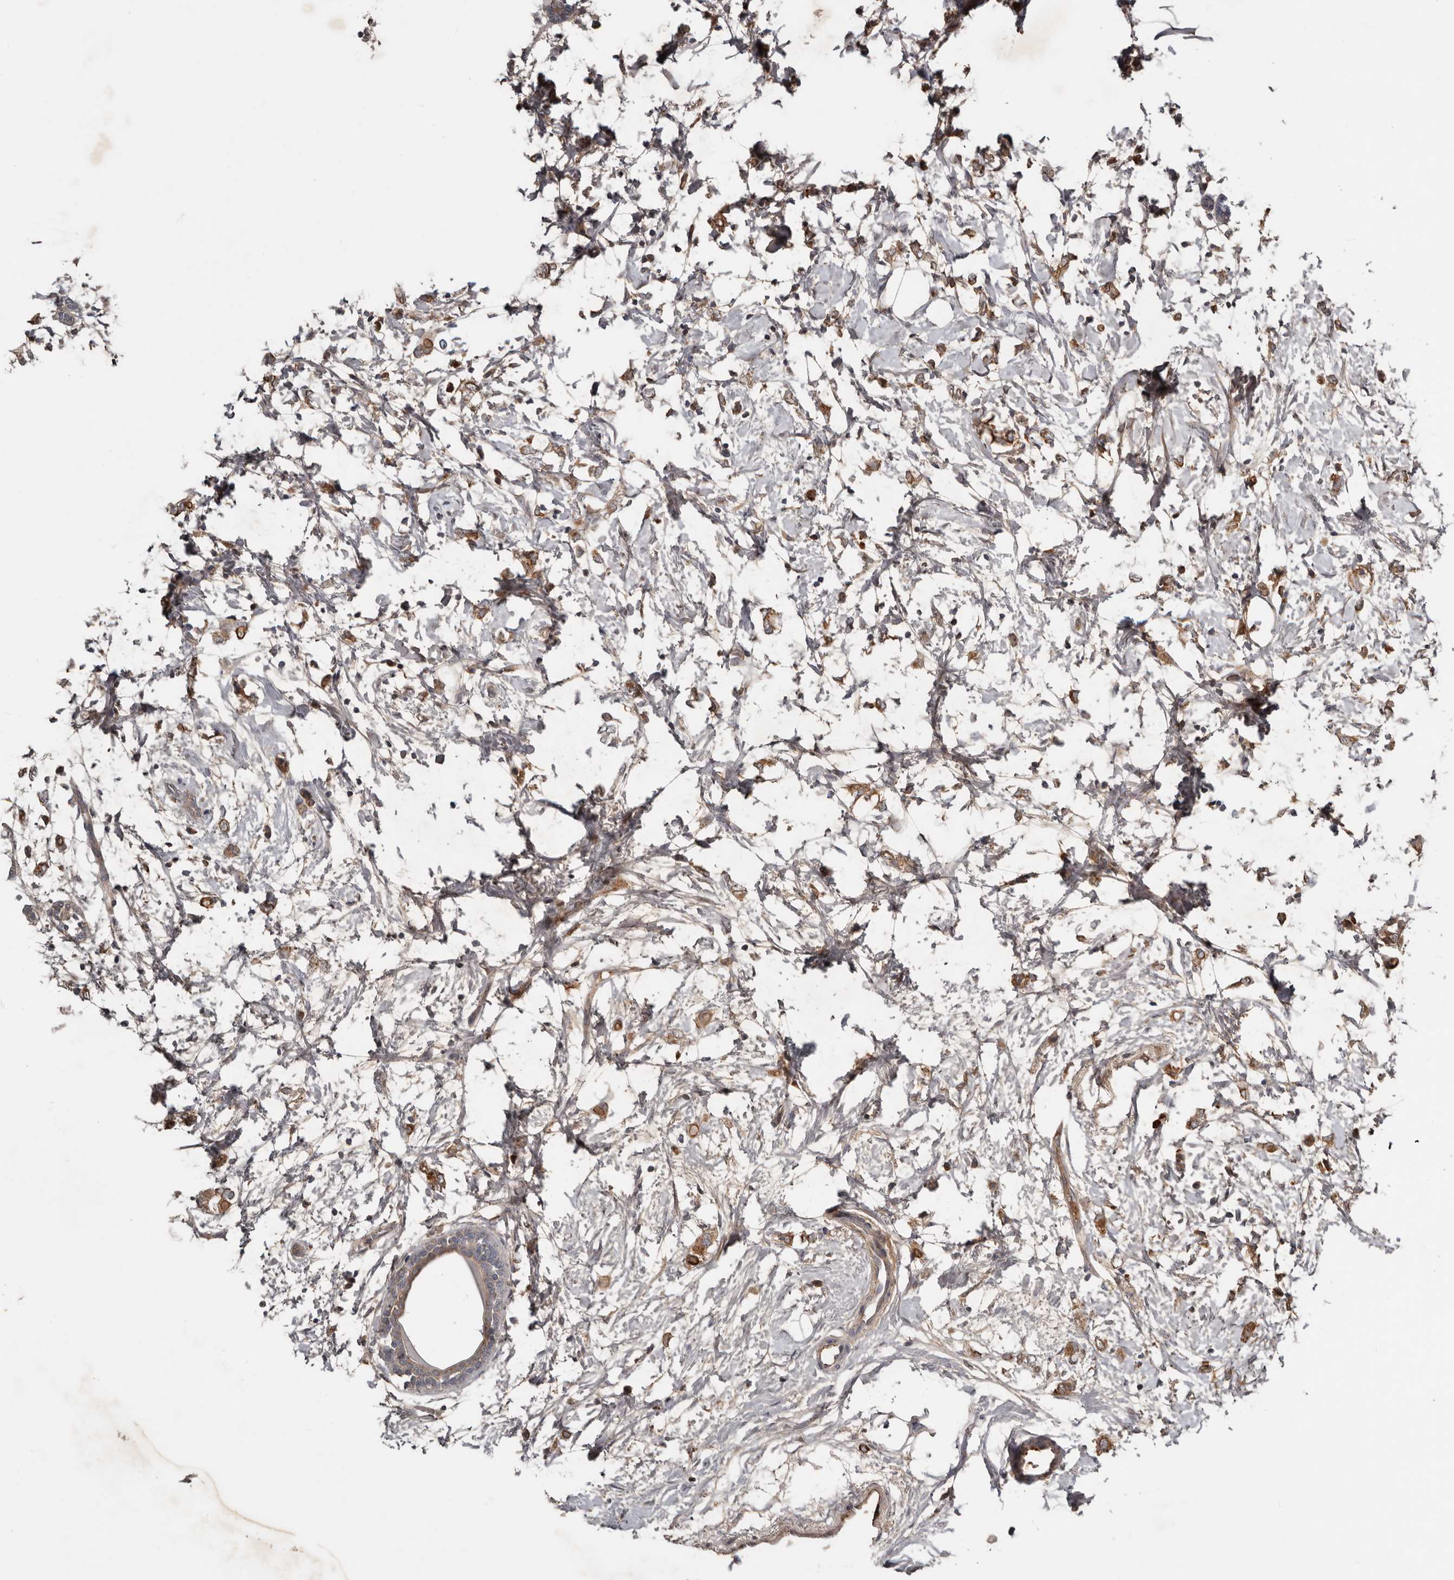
{"staining": {"intensity": "moderate", "quantity": ">75%", "location": "cytoplasmic/membranous"}, "tissue": "breast cancer", "cell_type": "Tumor cells", "image_type": "cancer", "snomed": [{"axis": "morphology", "description": "Normal tissue, NOS"}, {"axis": "morphology", "description": "Lobular carcinoma"}, {"axis": "topography", "description": "Breast"}], "caption": "This image displays IHC staining of human breast lobular carcinoma, with medium moderate cytoplasmic/membranous staining in about >75% of tumor cells.", "gene": "NMUR1", "patient": {"sex": "female", "age": 47}}